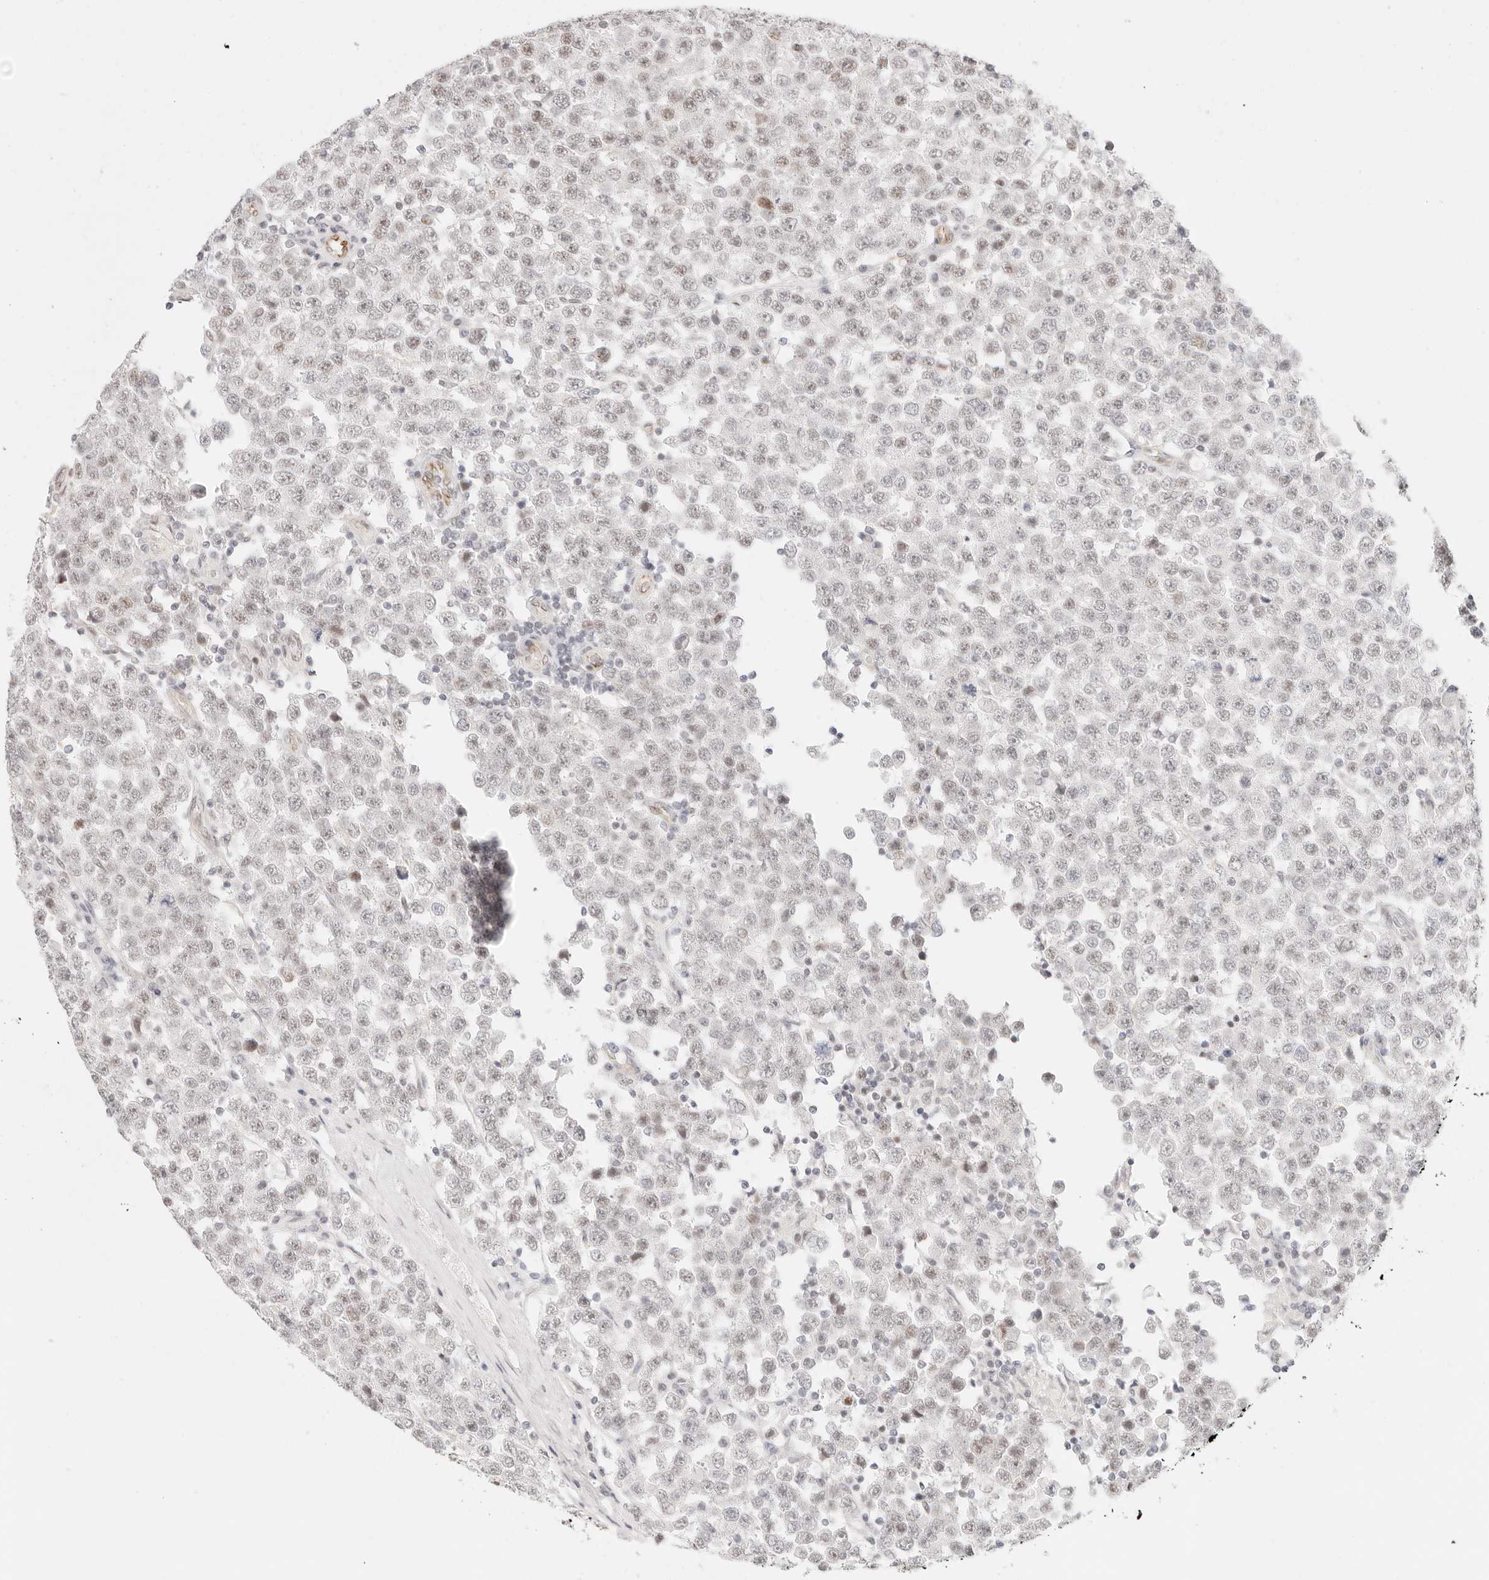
{"staining": {"intensity": "negative", "quantity": "none", "location": "none"}, "tissue": "testis cancer", "cell_type": "Tumor cells", "image_type": "cancer", "snomed": [{"axis": "morphology", "description": "Seminoma, NOS"}, {"axis": "topography", "description": "Testis"}], "caption": "Tumor cells are negative for protein expression in human testis seminoma.", "gene": "ZC3H11A", "patient": {"sex": "male", "age": 28}}